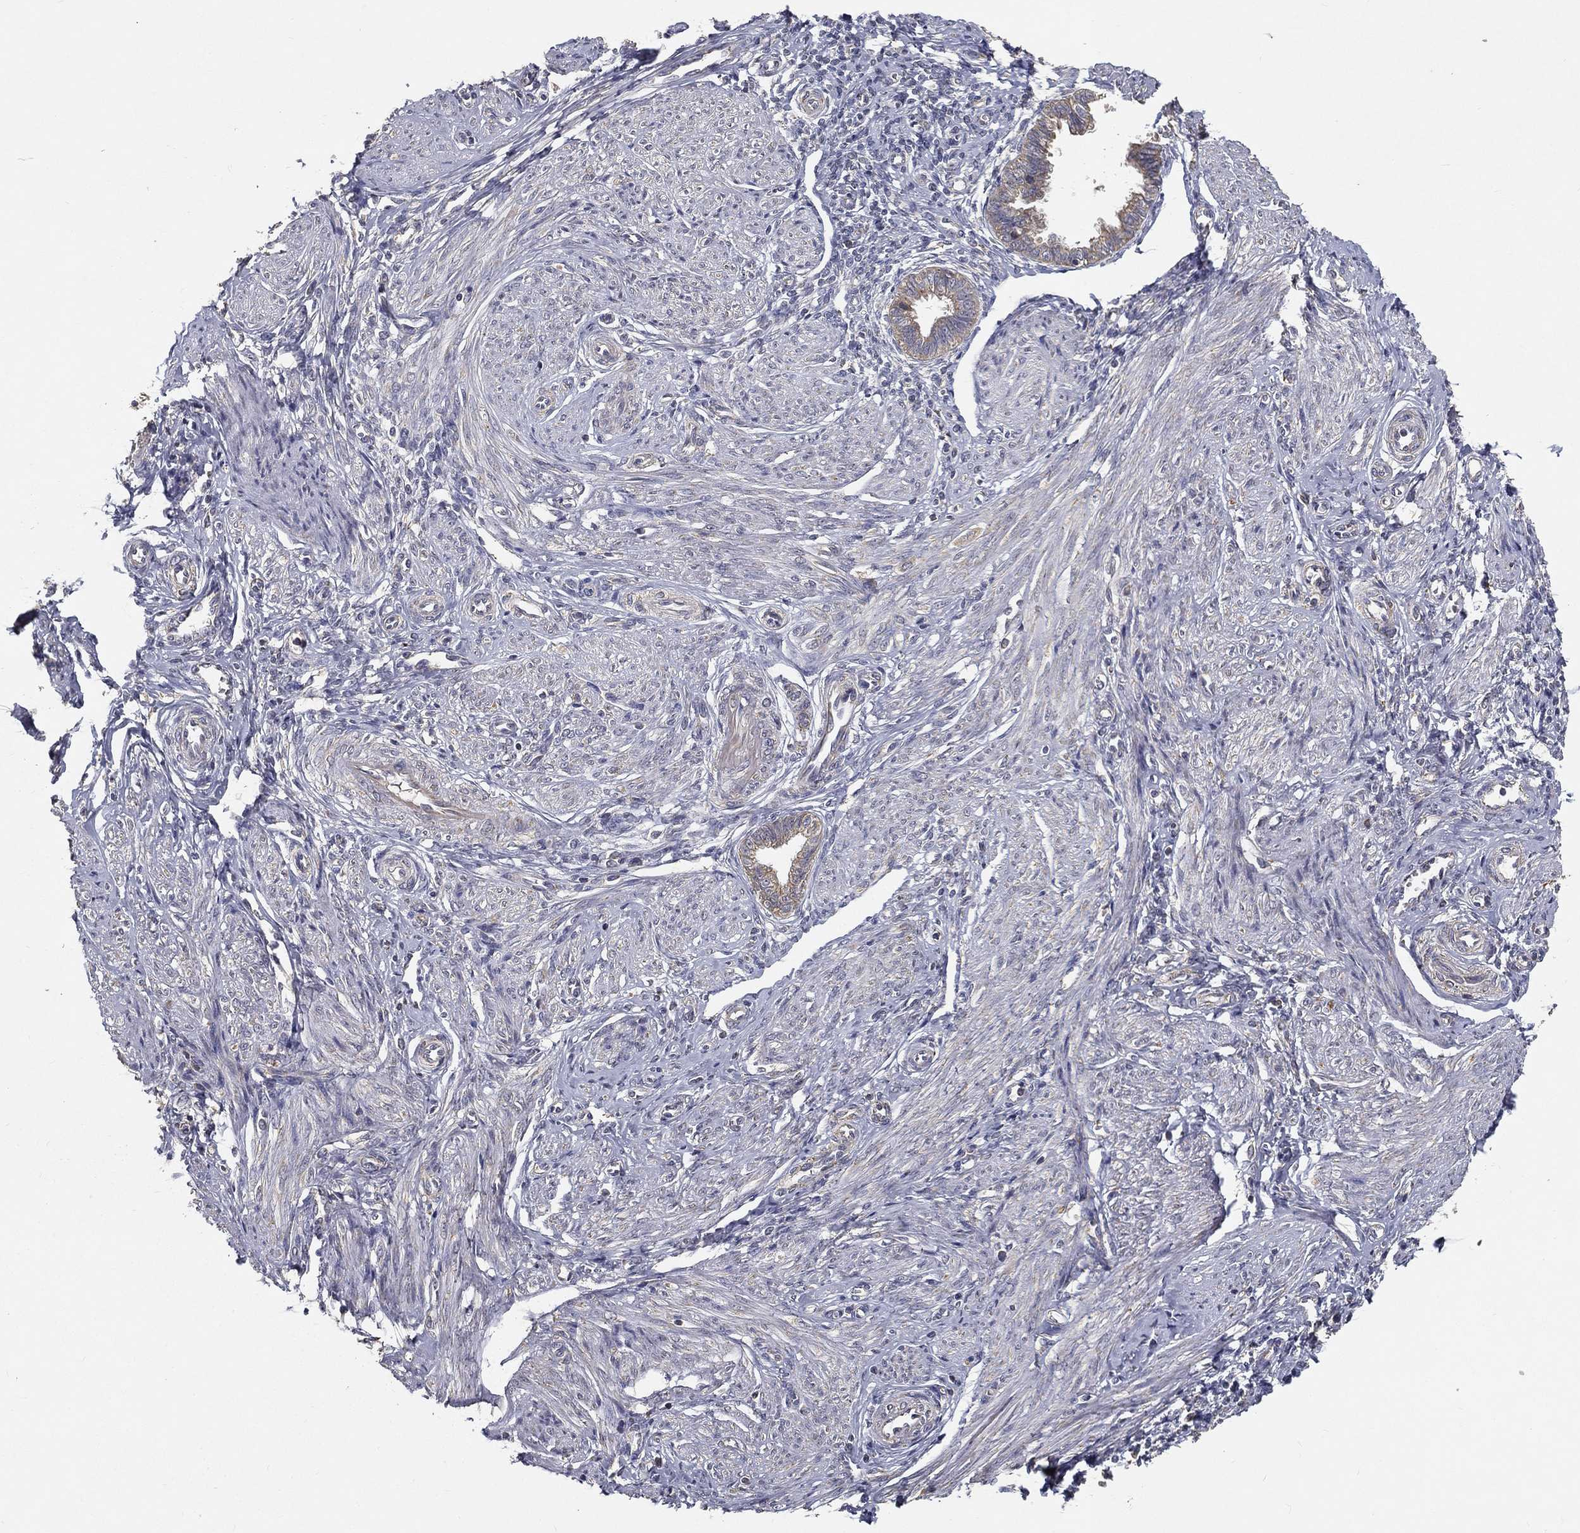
{"staining": {"intensity": "negative", "quantity": "none", "location": "none"}, "tissue": "endometrium", "cell_type": "Cells in endometrial stroma", "image_type": "normal", "snomed": [{"axis": "morphology", "description": "Normal tissue, NOS"}, {"axis": "topography", "description": "Cervix"}, {"axis": "topography", "description": "Endometrium"}], "caption": "Immunohistochemical staining of unremarkable human endometrium exhibits no significant expression in cells in endometrial stroma. Brightfield microscopy of immunohistochemistry (IHC) stained with DAB (3,3'-diaminobenzidine) (brown) and hematoxylin (blue), captured at high magnification.", "gene": "MT", "patient": {"sex": "female", "age": 37}}